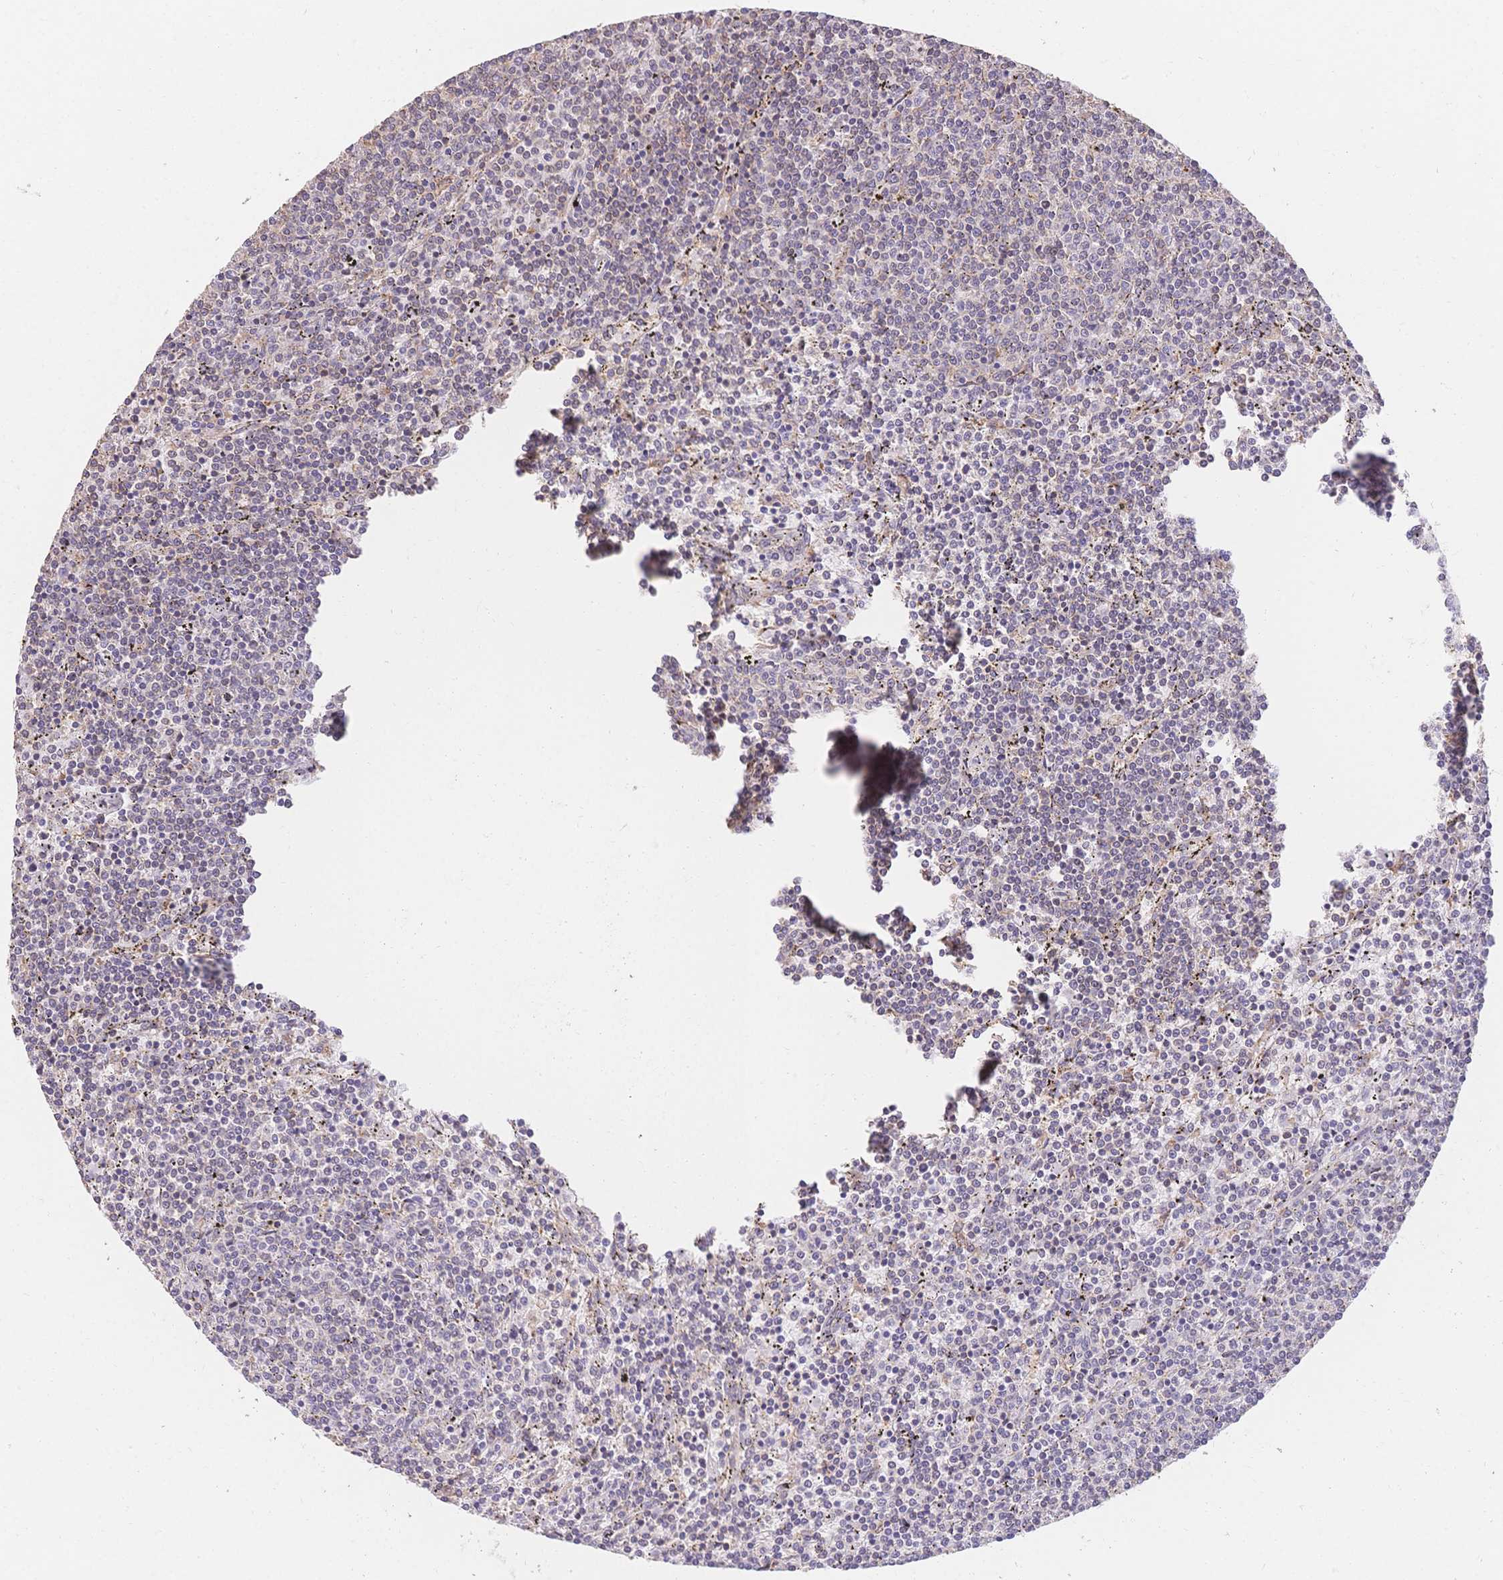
{"staining": {"intensity": "negative", "quantity": "none", "location": "none"}, "tissue": "lymphoma", "cell_type": "Tumor cells", "image_type": "cancer", "snomed": [{"axis": "morphology", "description": "Malignant lymphoma, non-Hodgkin's type, Low grade"}, {"axis": "topography", "description": "Spleen"}], "caption": "Tumor cells show no significant protein positivity in lymphoma.", "gene": "HS3ST5", "patient": {"sex": "female", "age": 50}}